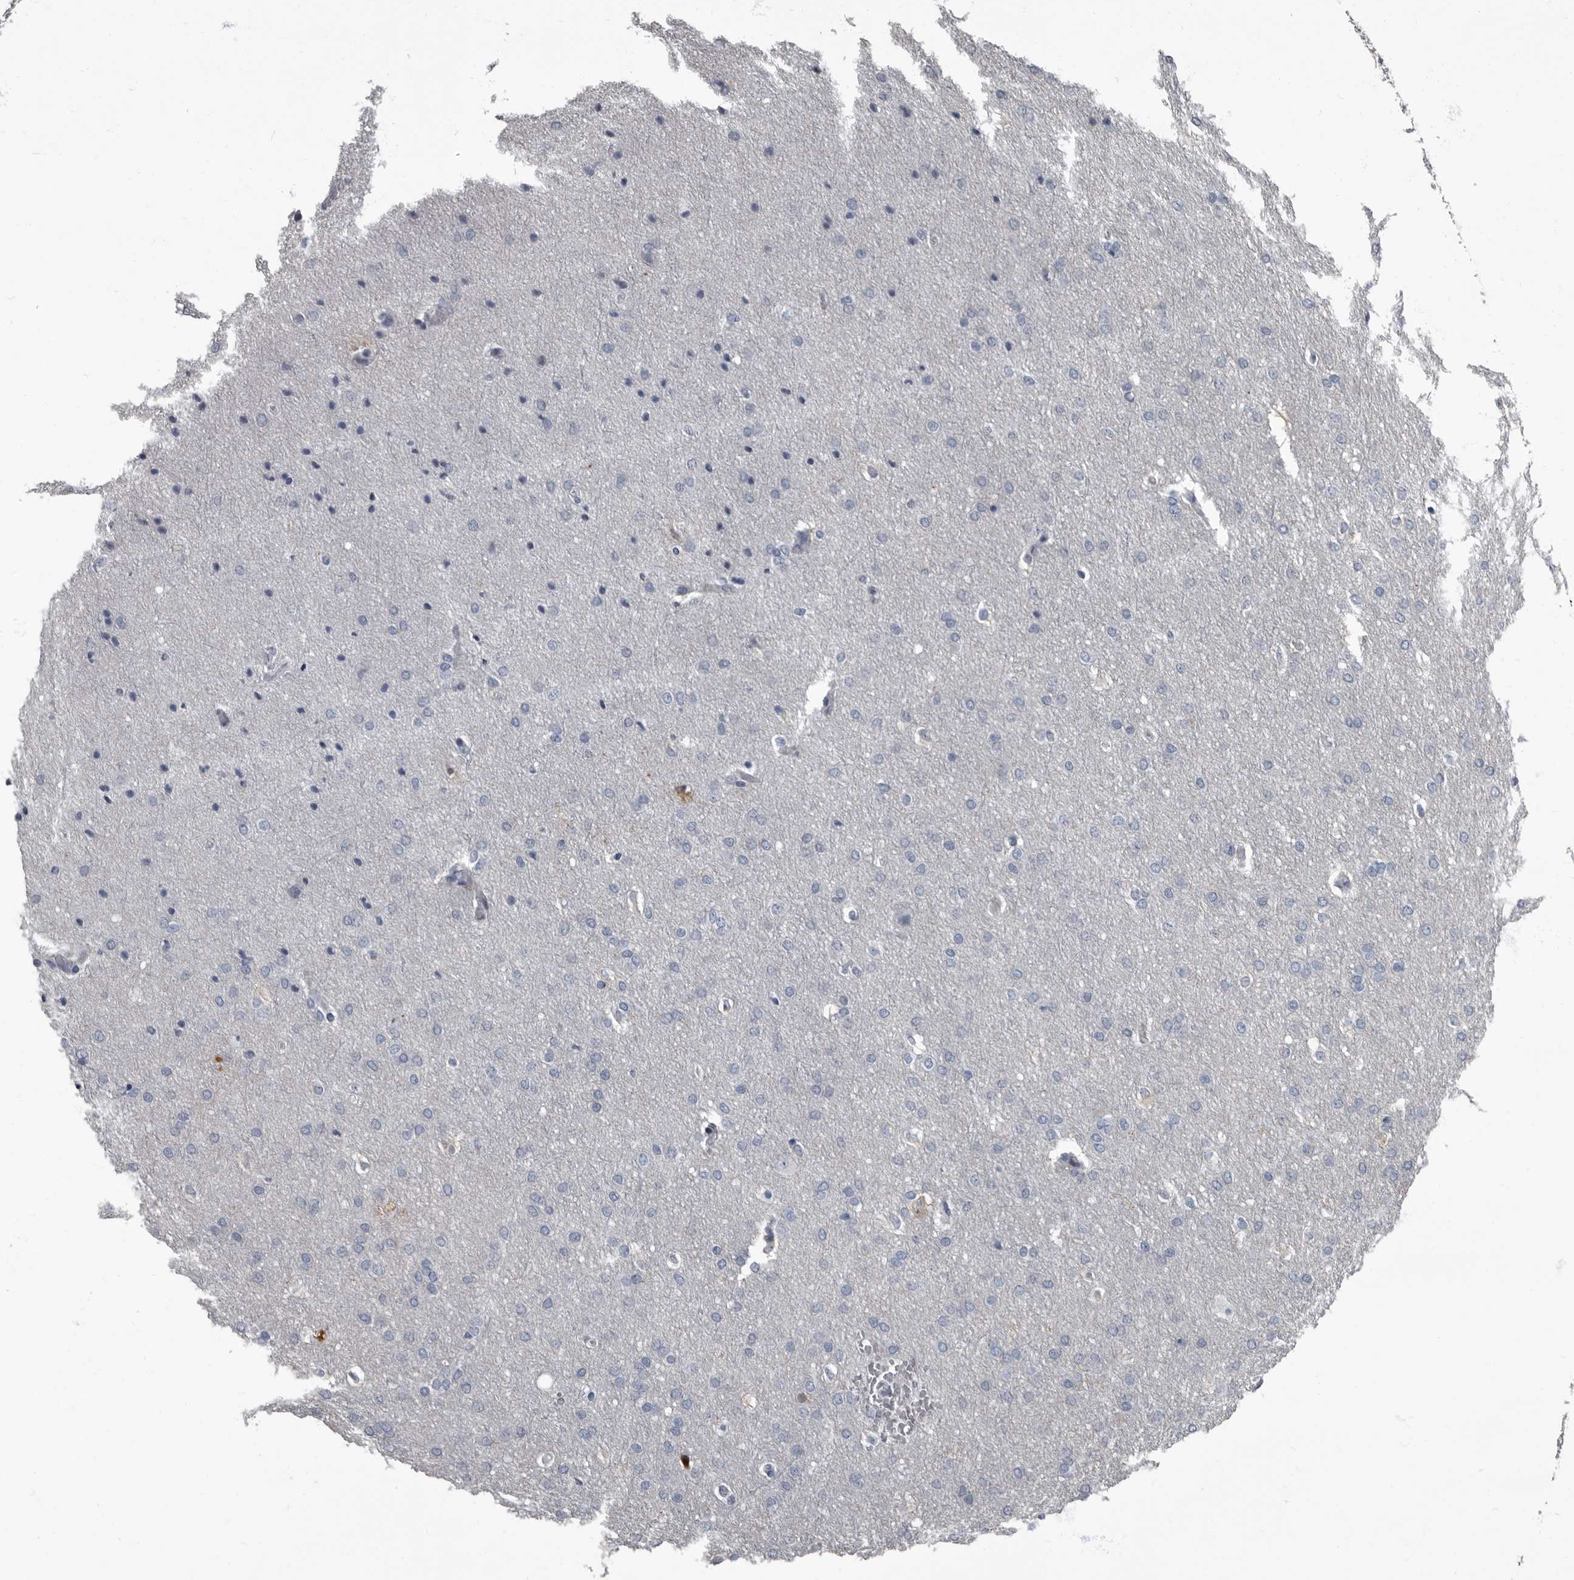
{"staining": {"intensity": "negative", "quantity": "none", "location": "none"}, "tissue": "glioma", "cell_type": "Tumor cells", "image_type": "cancer", "snomed": [{"axis": "morphology", "description": "Glioma, malignant, Low grade"}, {"axis": "topography", "description": "Brain"}], "caption": "IHC of human malignant glioma (low-grade) demonstrates no staining in tumor cells.", "gene": "TPD52L1", "patient": {"sex": "female", "age": 37}}